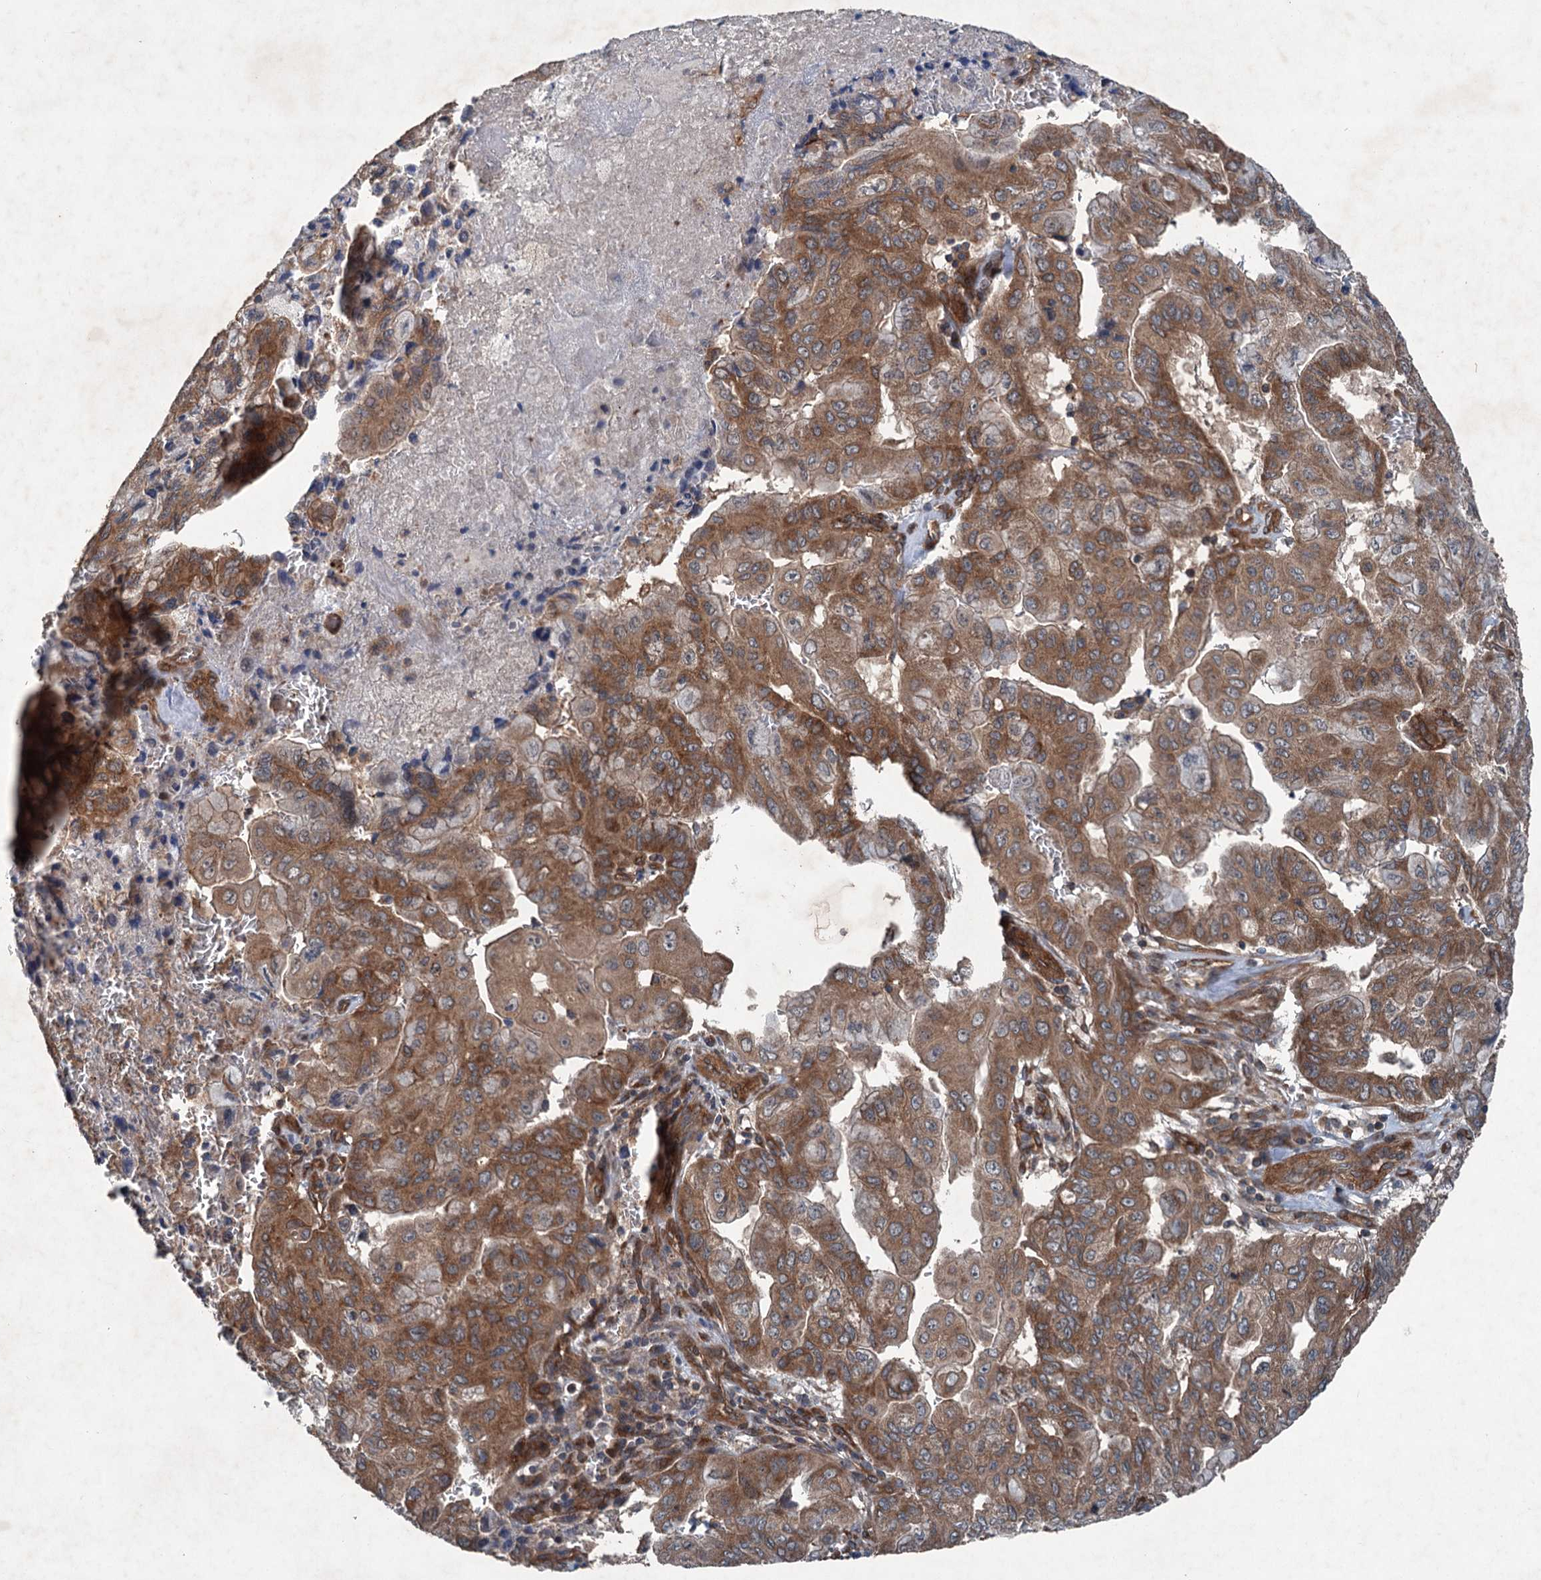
{"staining": {"intensity": "moderate", "quantity": ">75%", "location": "cytoplasmic/membranous"}, "tissue": "pancreatic cancer", "cell_type": "Tumor cells", "image_type": "cancer", "snomed": [{"axis": "morphology", "description": "Adenocarcinoma, NOS"}, {"axis": "topography", "description": "Pancreas"}], "caption": "High-power microscopy captured an immunohistochemistry photomicrograph of pancreatic adenocarcinoma, revealing moderate cytoplasmic/membranous expression in approximately >75% of tumor cells.", "gene": "RNF214", "patient": {"sex": "male", "age": 51}}